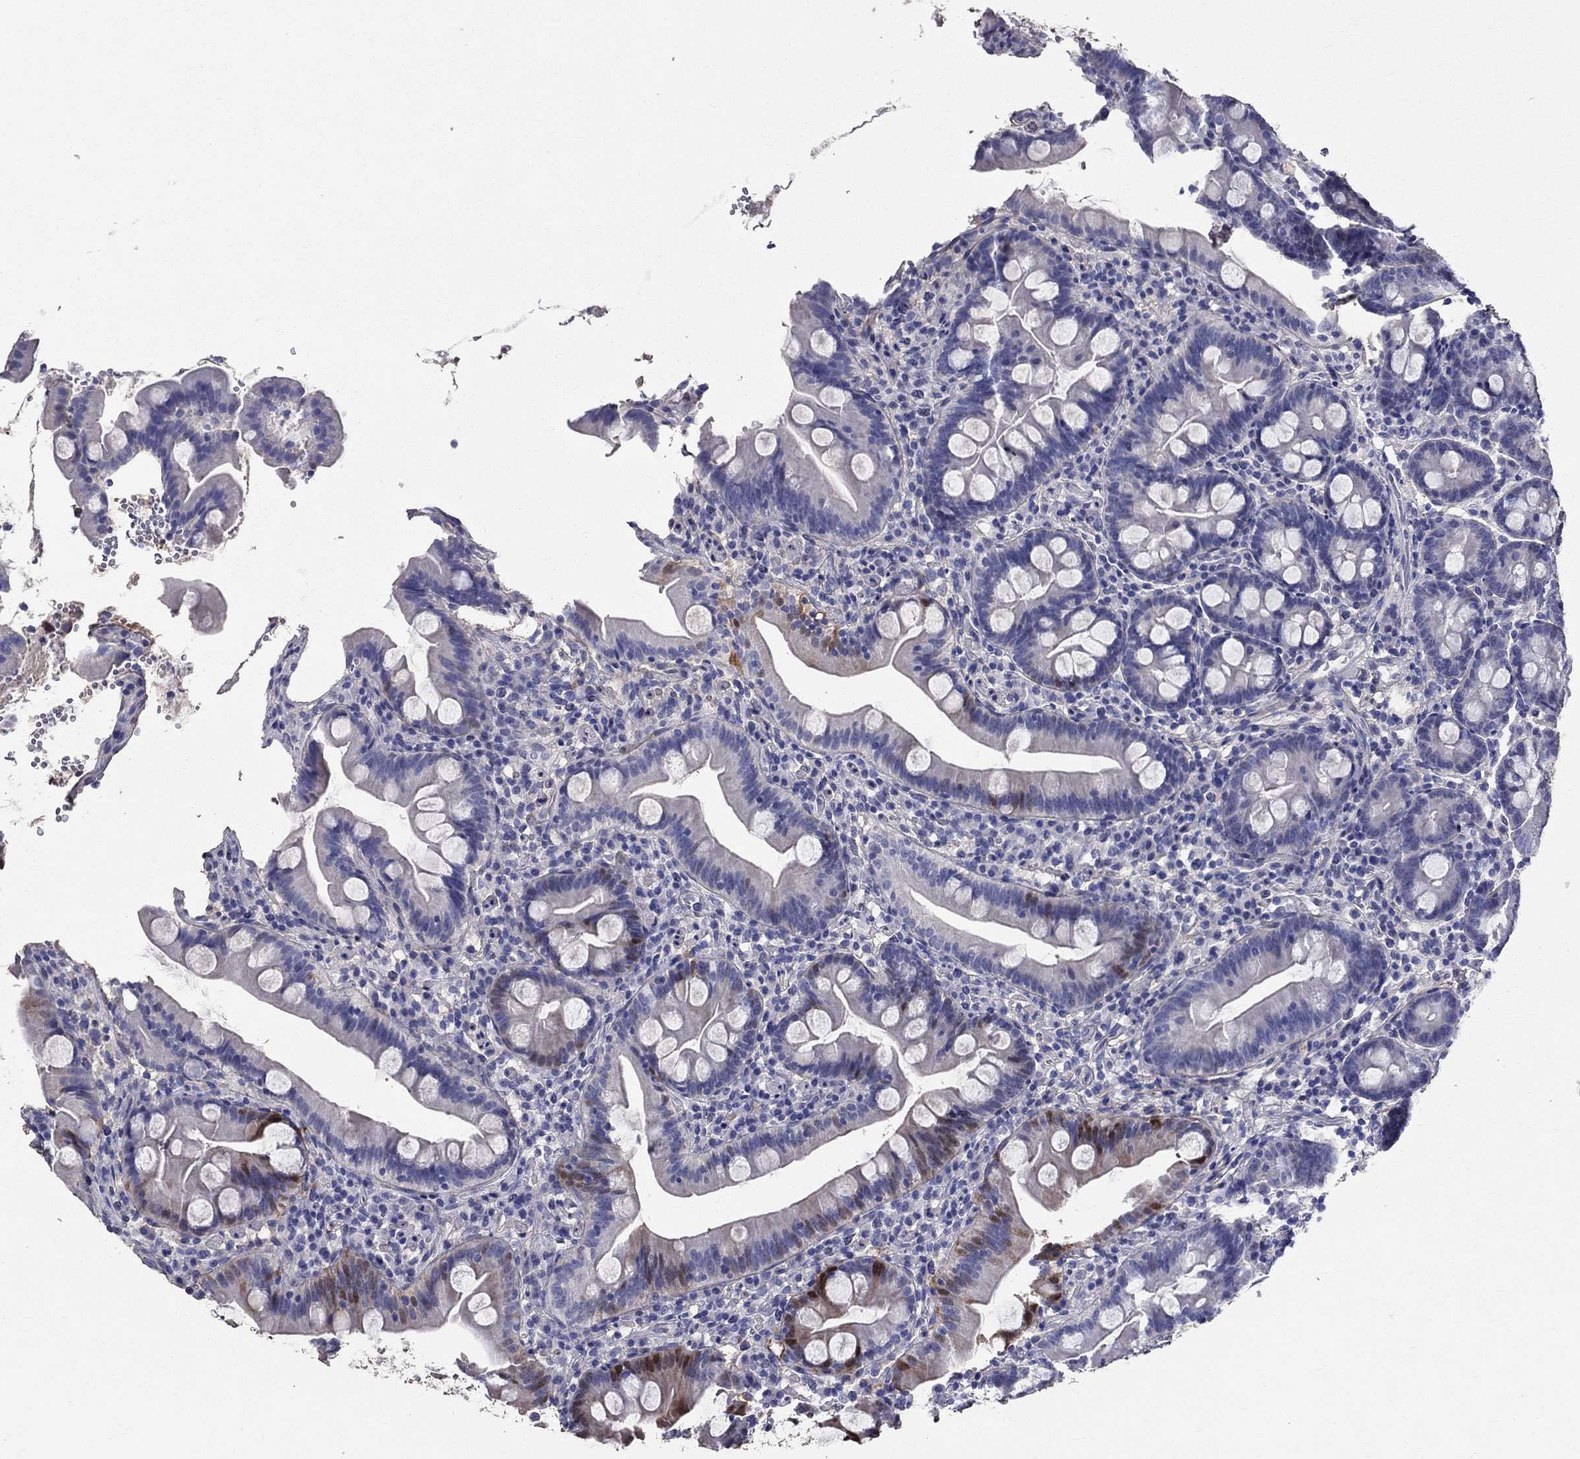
{"staining": {"intensity": "strong", "quantity": "<25%", "location": "cytoplasmic/membranous,nuclear"}, "tissue": "small intestine", "cell_type": "Glandular cells", "image_type": "normal", "snomed": [{"axis": "morphology", "description": "Normal tissue, NOS"}, {"axis": "topography", "description": "Small intestine"}], "caption": "High-power microscopy captured an IHC histopathology image of unremarkable small intestine, revealing strong cytoplasmic/membranous,nuclear staining in approximately <25% of glandular cells. (DAB IHC, brown staining for protein, blue staining for nuclei).", "gene": "ANXA10", "patient": {"sex": "female", "age": 44}}